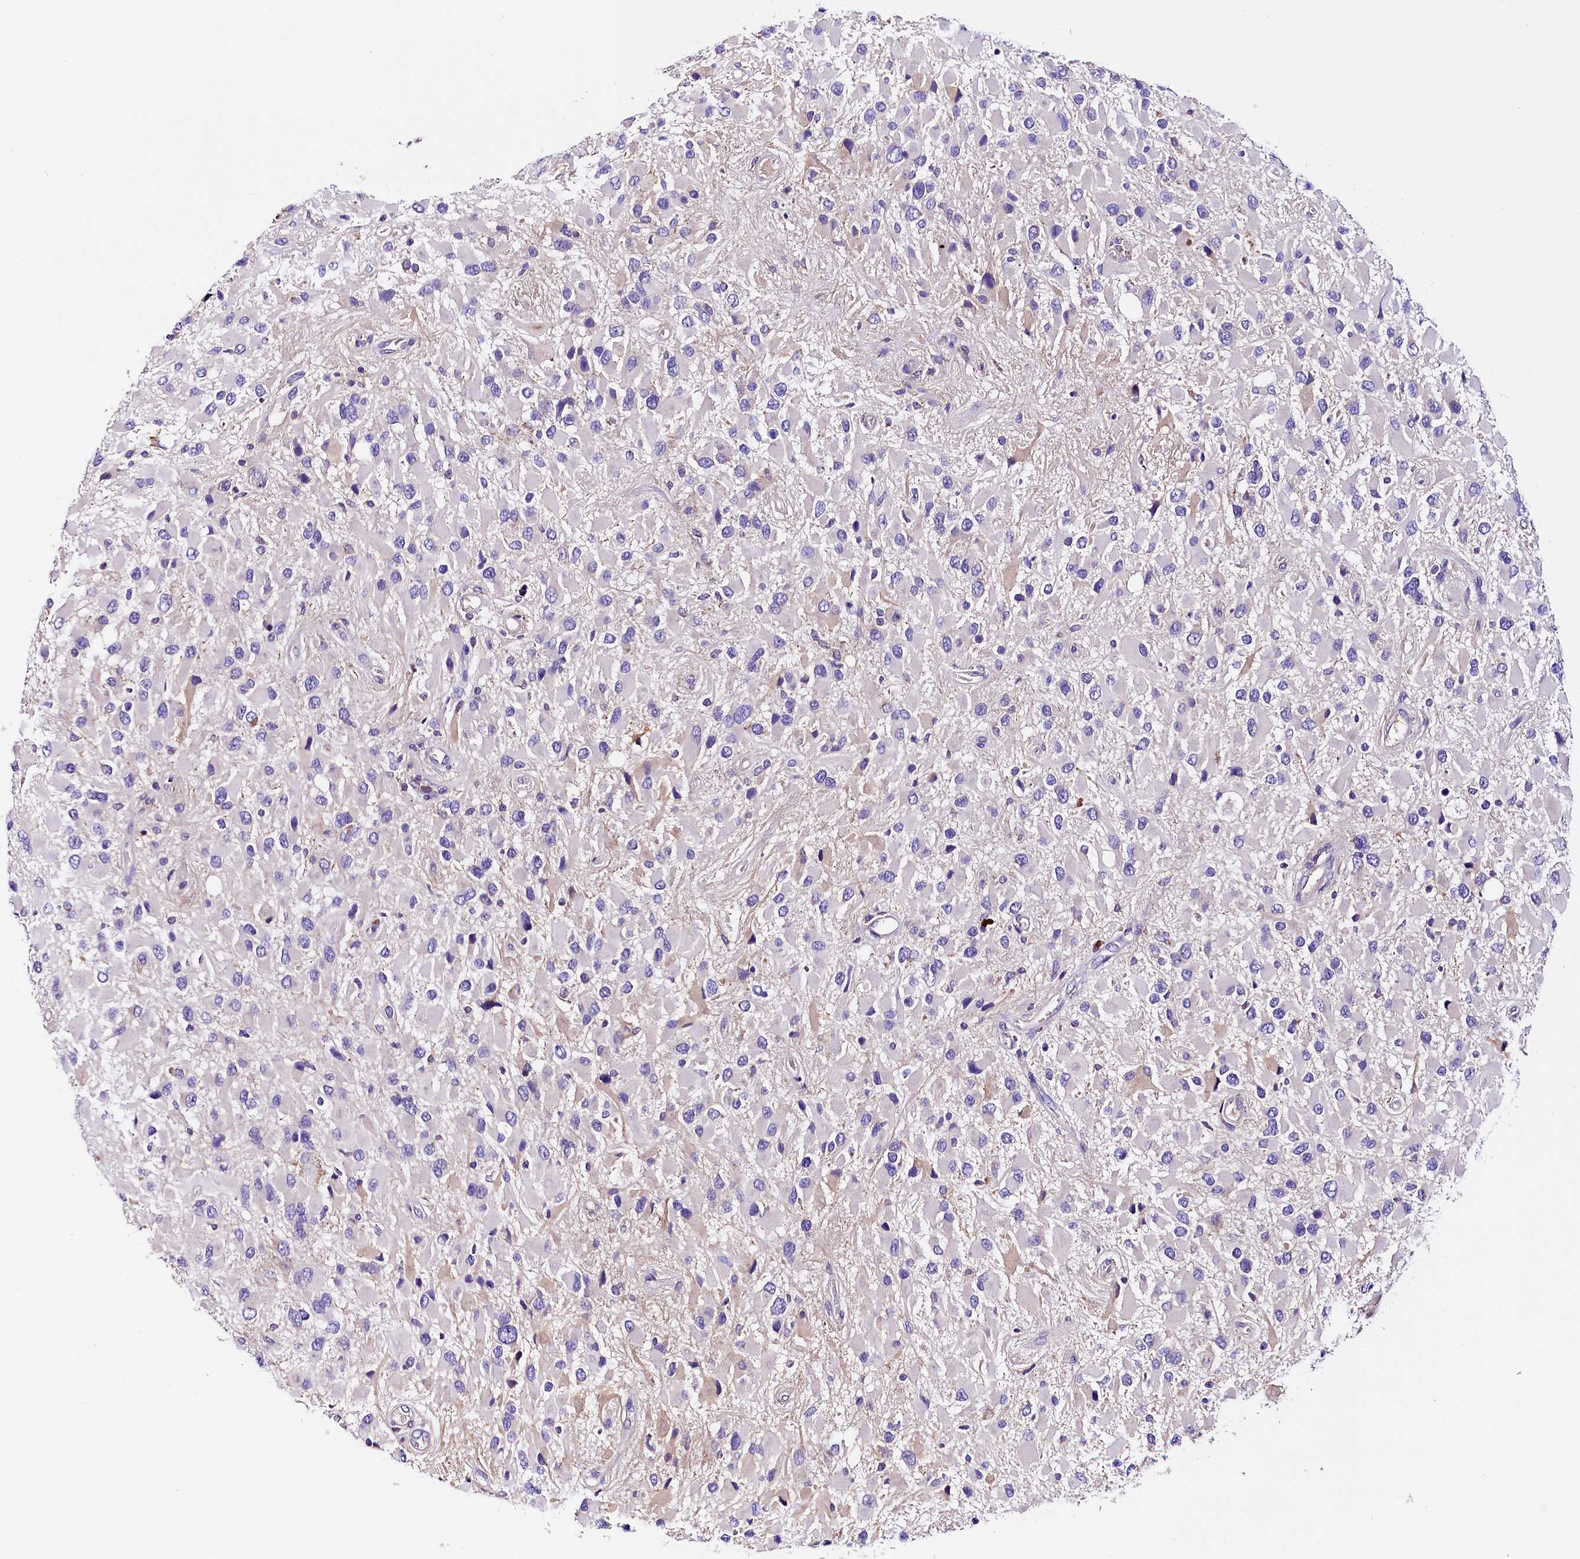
{"staining": {"intensity": "negative", "quantity": "none", "location": "none"}, "tissue": "glioma", "cell_type": "Tumor cells", "image_type": "cancer", "snomed": [{"axis": "morphology", "description": "Glioma, malignant, High grade"}, {"axis": "topography", "description": "Brain"}], "caption": "This is a image of immunohistochemistry staining of high-grade glioma (malignant), which shows no expression in tumor cells.", "gene": "SIX5", "patient": {"sex": "male", "age": 53}}